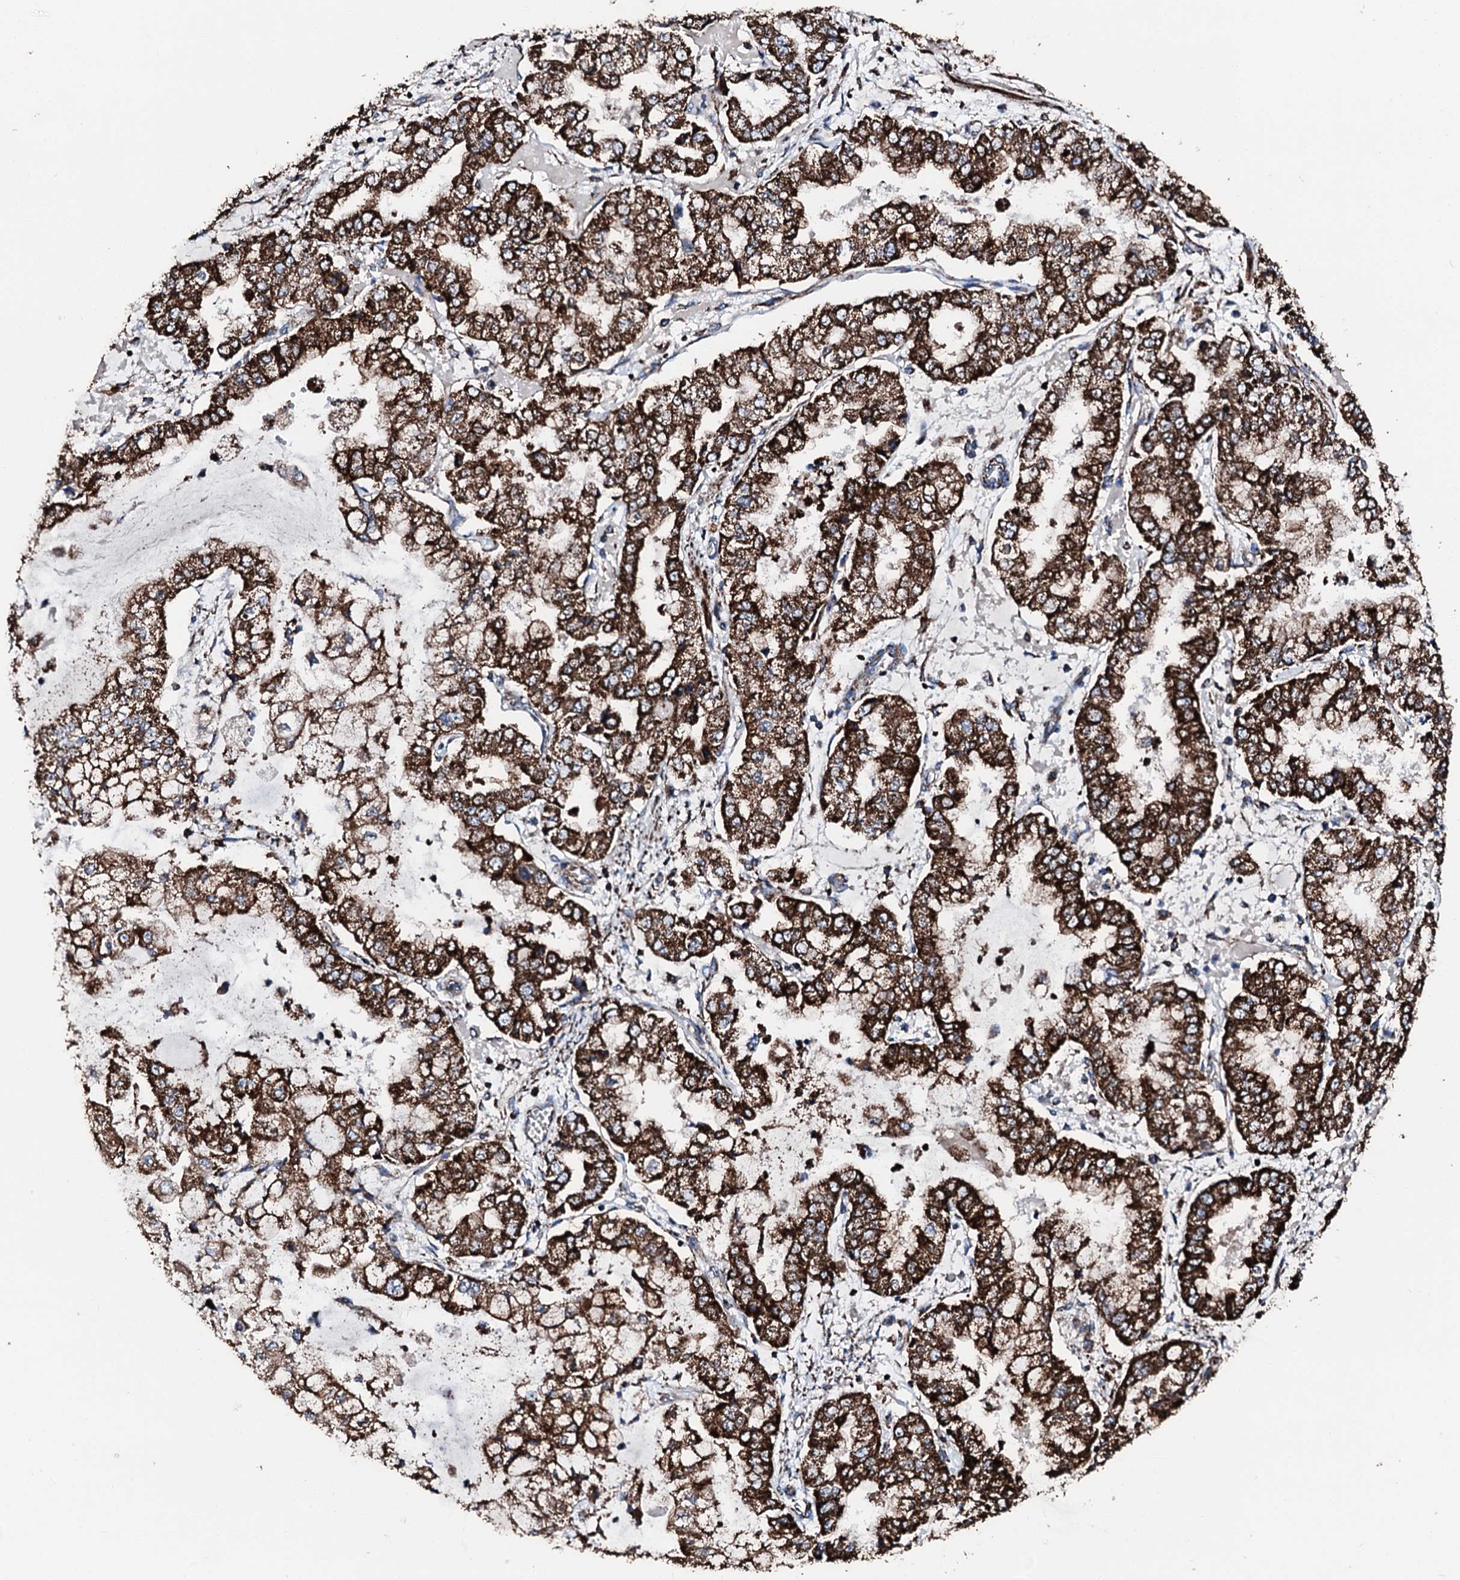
{"staining": {"intensity": "strong", "quantity": ">75%", "location": "cytoplasmic/membranous"}, "tissue": "stomach cancer", "cell_type": "Tumor cells", "image_type": "cancer", "snomed": [{"axis": "morphology", "description": "Adenocarcinoma, NOS"}, {"axis": "topography", "description": "Stomach"}], "caption": "There is high levels of strong cytoplasmic/membranous expression in tumor cells of stomach adenocarcinoma, as demonstrated by immunohistochemical staining (brown color).", "gene": "HADH", "patient": {"sex": "male", "age": 76}}